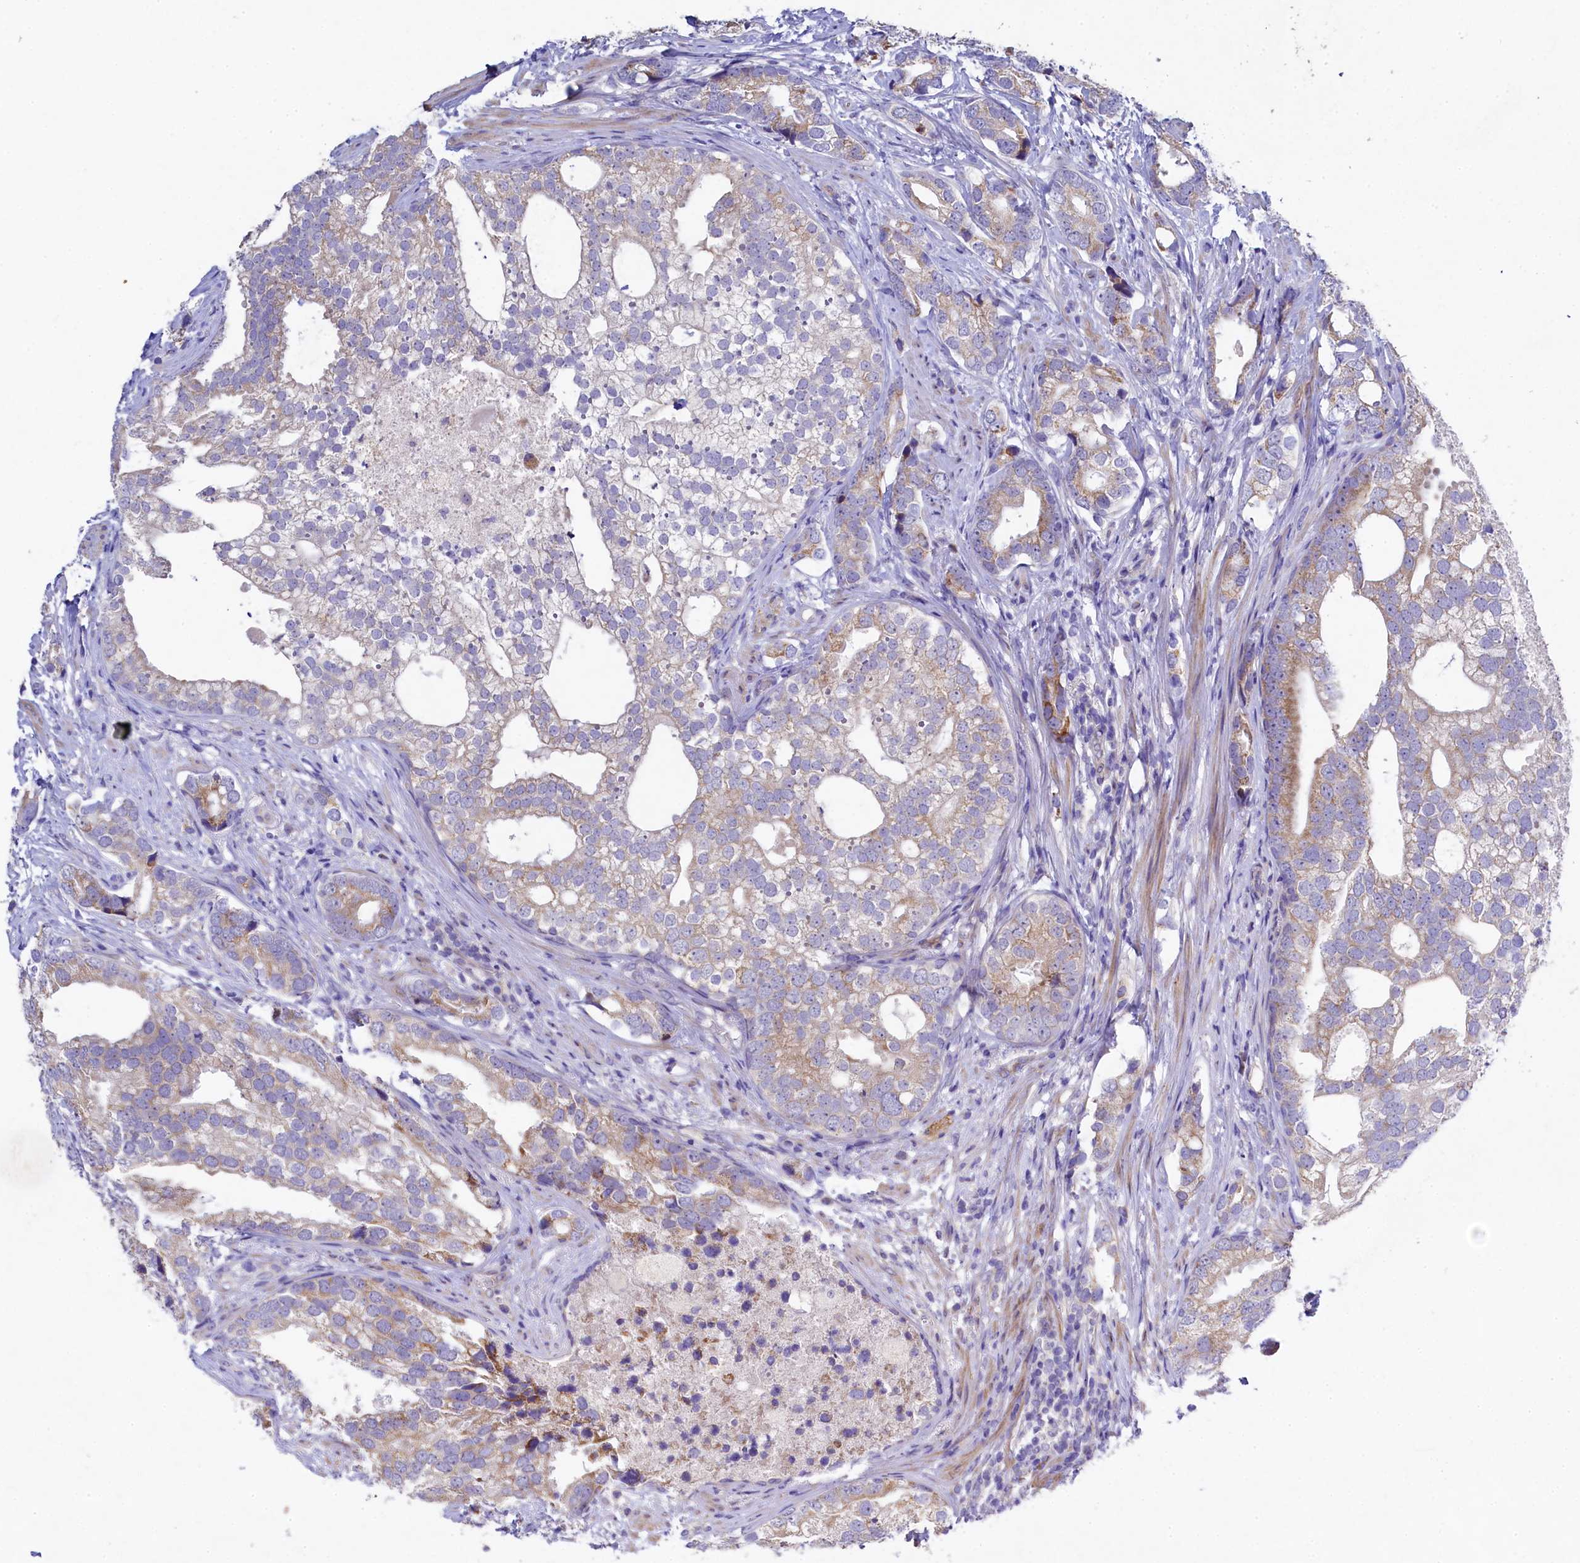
{"staining": {"intensity": "weak", "quantity": "<25%", "location": "cytoplasmic/membranous"}, "tissue": "prostate cancer", "cell_type": "Tumor cells", "image_type": "cancer", "snomed": [{"axis": "morphology", "description": "Adenocarcinoma, High grade"}, {"axis": "topography", "description": "Prostate"}], "caption": "DAB immunohistochemical staining of human adenocarcinoma (high-grade) (prostate) reveals no significant staining in tumor cells. (DAB immunohistochemistry, high magnification).", "gene": "FXYD6", "patient": {"sex": "male", "age": 75}}